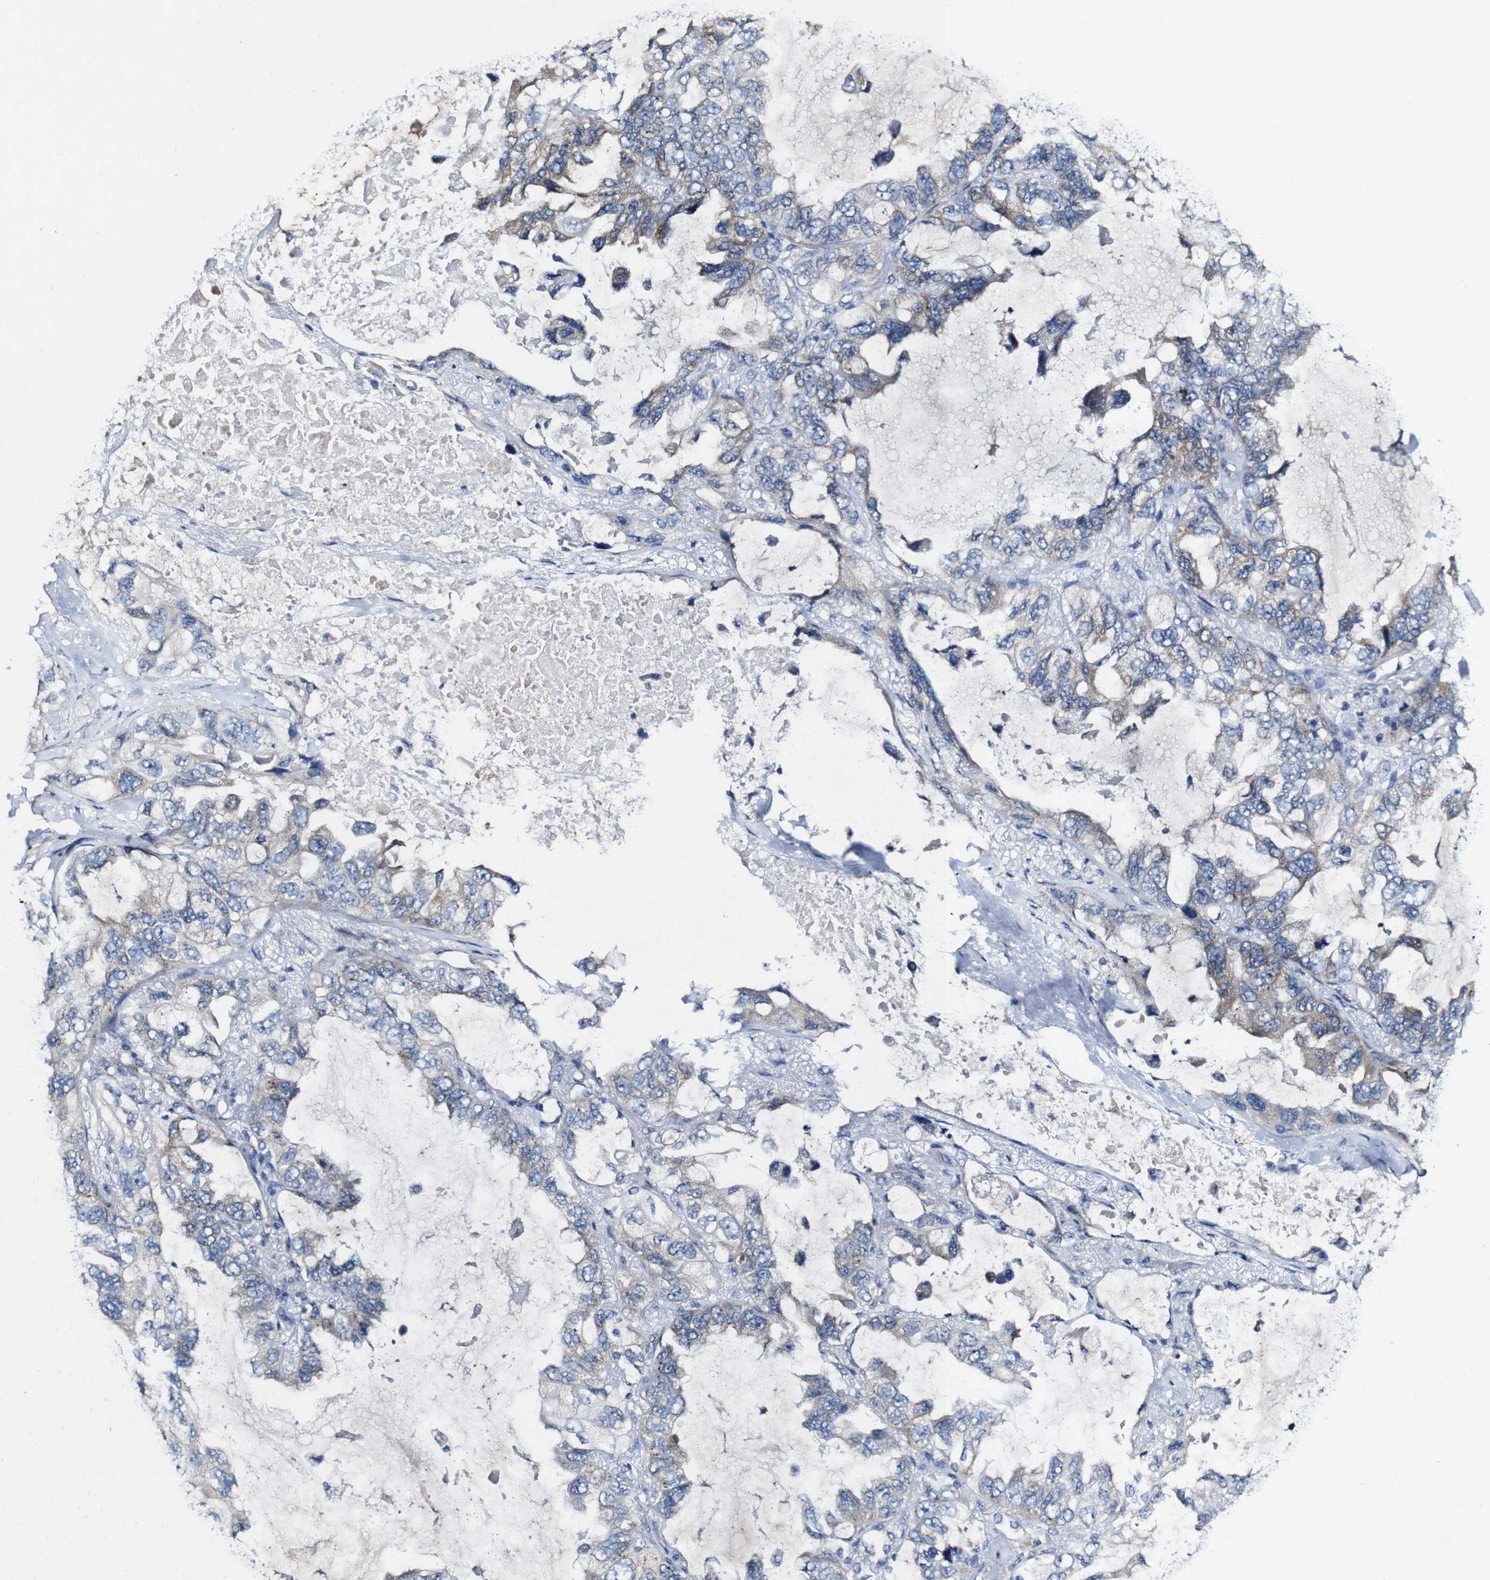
{"staining": {"intensity": "weak", "quantity": "<25%", "location": "cytoplasmic/membranous"}, "tissue": "lung cancer", "cell_type": "Tumor cells", "image_type": "cancer", "snomed": [{"axis": "morphology", "description": "Squamous cell carcinoma, NOS"}, {"axis": "topography", "description": "Lung"}], "caption": "Tumor cells show no significant positivity in lung cancer (squamous cell carcinoma). (Immunohistochemistry (ihc), brightfield microscopy, high magnification).", "gene": "GRAMD1A", "patient": {"sex": "female", "age": 73}}